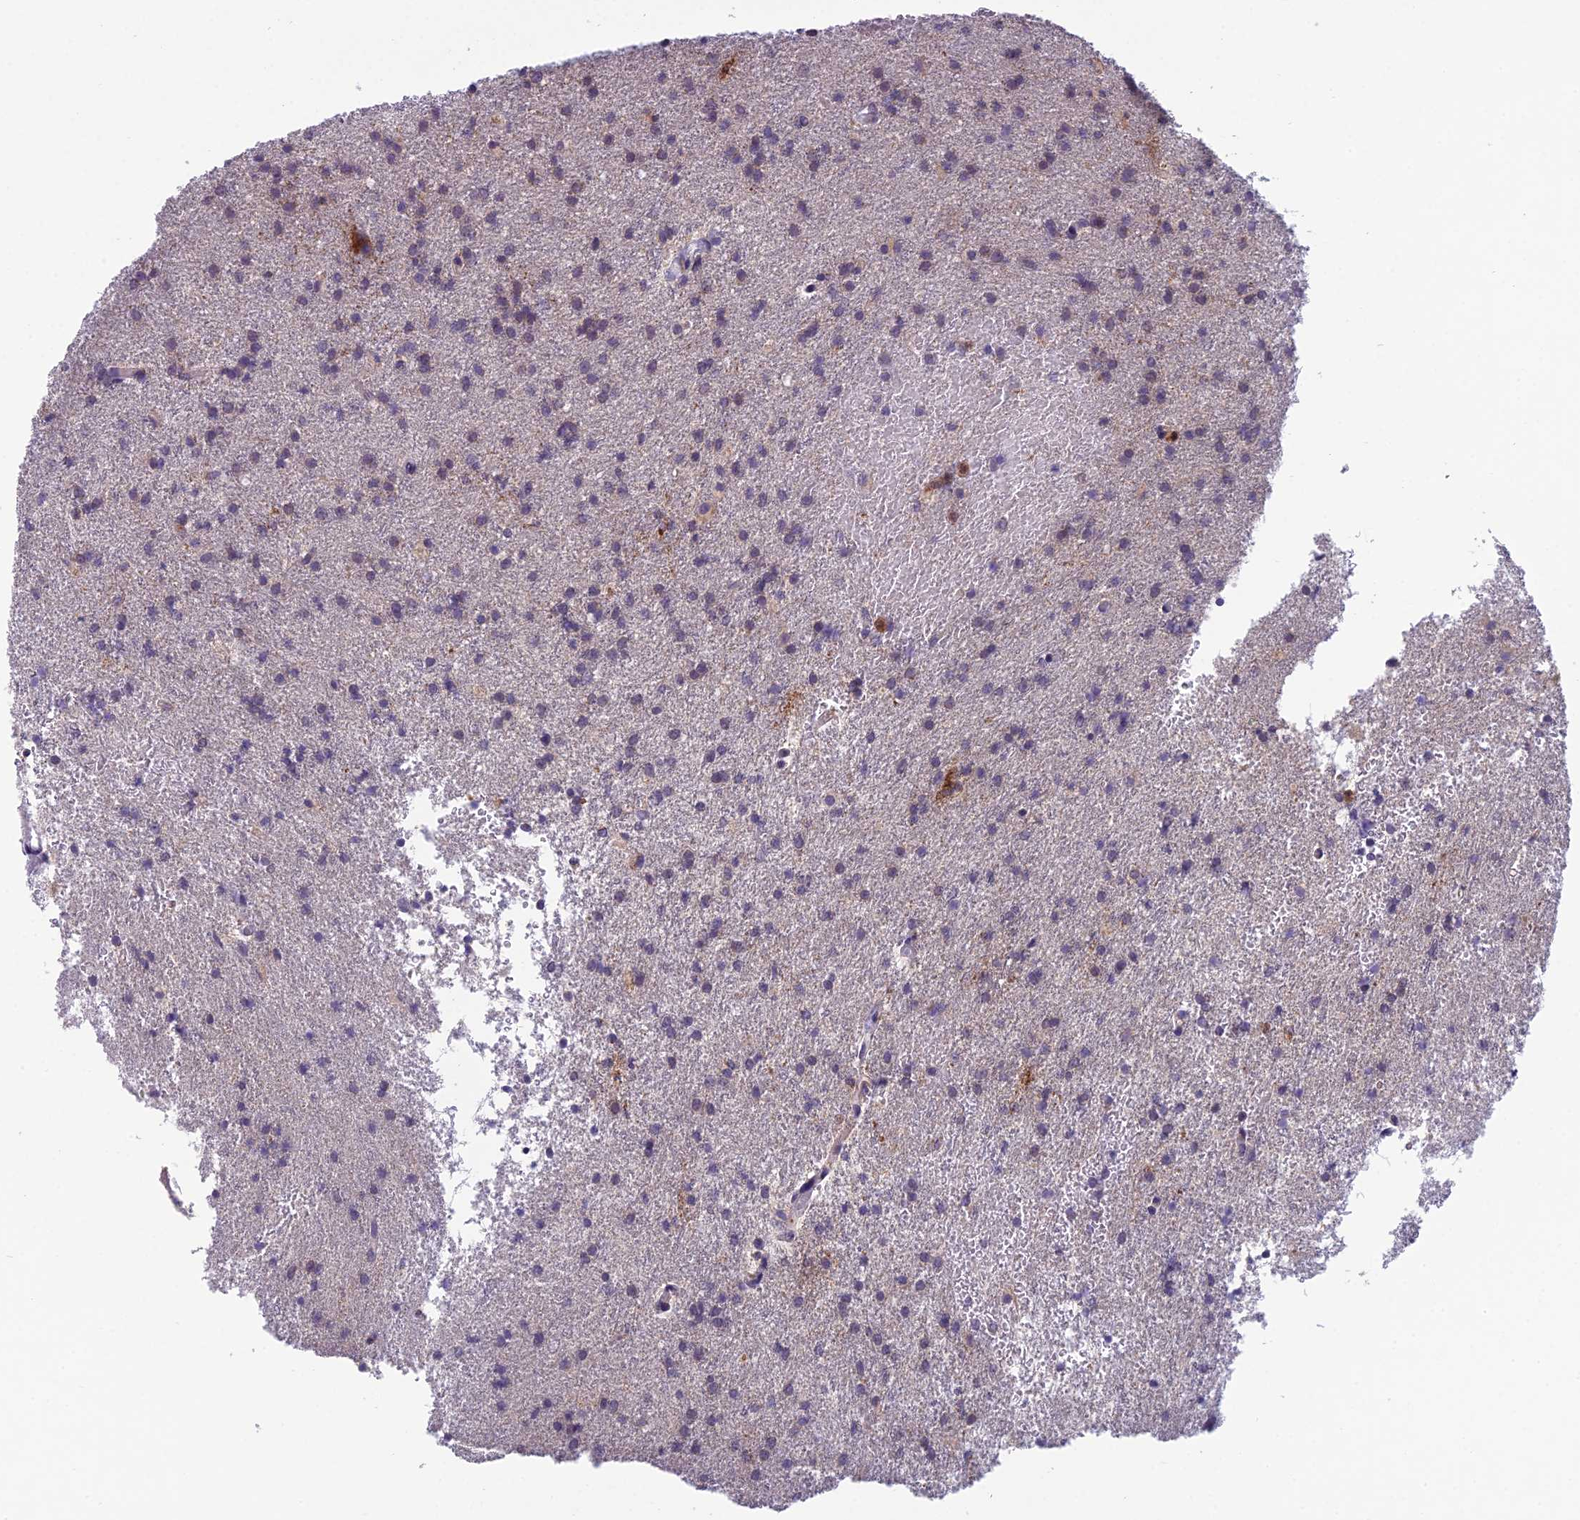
{"staining": {"intensity": "negative", "quantity": "none", "location": "none"}, "tissue": "glioma", "cell_type": "Tumor cells", "image_type": "cancer", "snomed": [{"axis": "morphology", "description": "Glioma, malignant, High grade"}, {"axis": "topography", "description": "Brain"}], "caption": "This is an immunohistochemistry (IHC) micrograph of human malignant high-grade glioma. There is no staining in tumor cells.", "gene": "ENSG00000188897", "patient": {"sex": "female", "age": 50}}